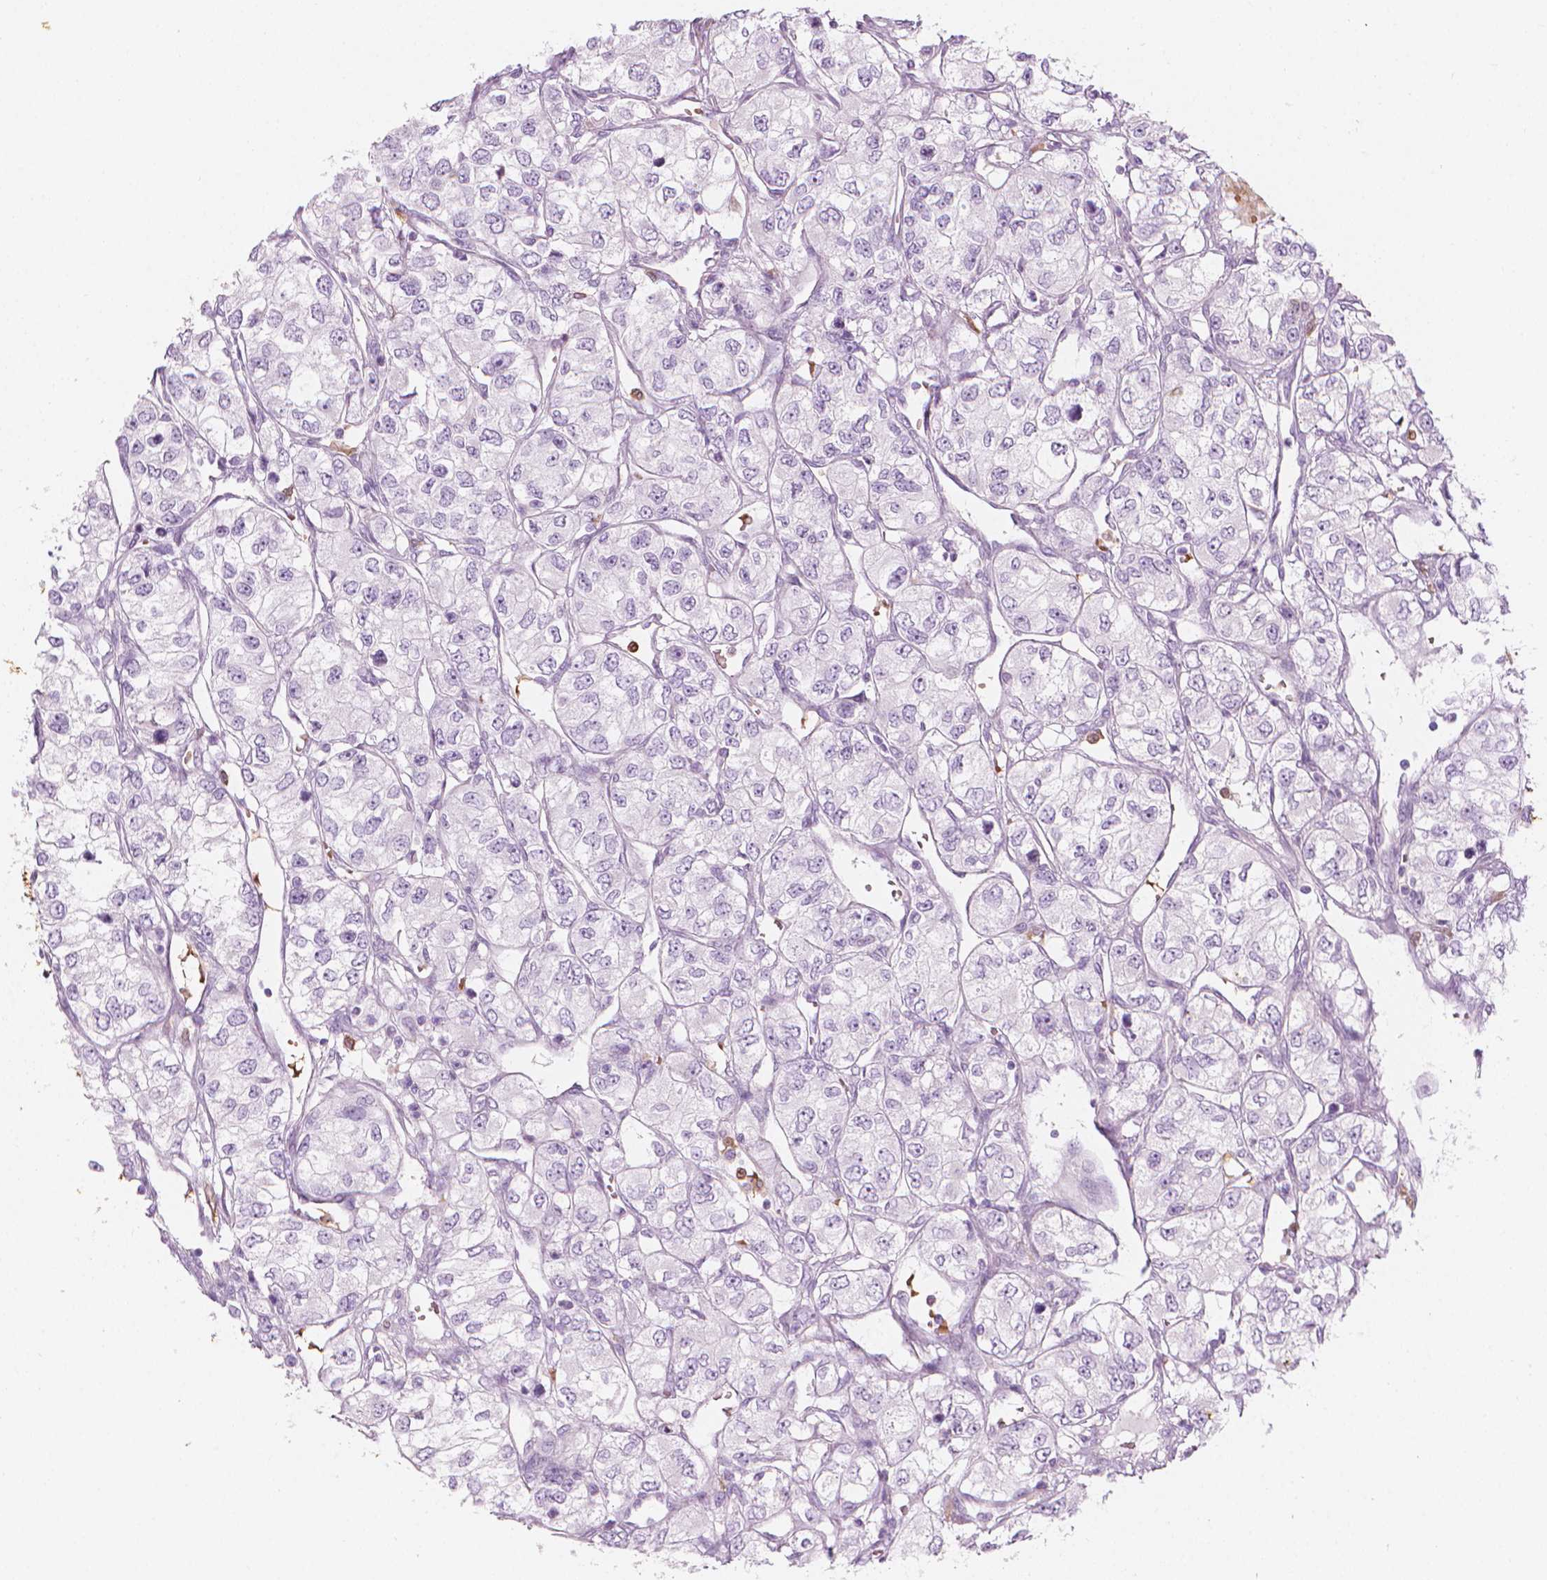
{"staining": {"intensity": "negative", "quantity": "none", "location": "none"}, "tissue": "renal cancer", "cell_type": "Tumor cells", "image_type": "cancer", "snomed": [{"axis": "morphology", "description": "Adenocarcinoma, NOS"}, {"axis": "topography", "description": "Kidney"}], "caption": "A histopathology image of human renal adenocarcinoma is negative for staining in tumor cells.", "gene": "CES1", "patient": {"sex": "female", "age": 59}}